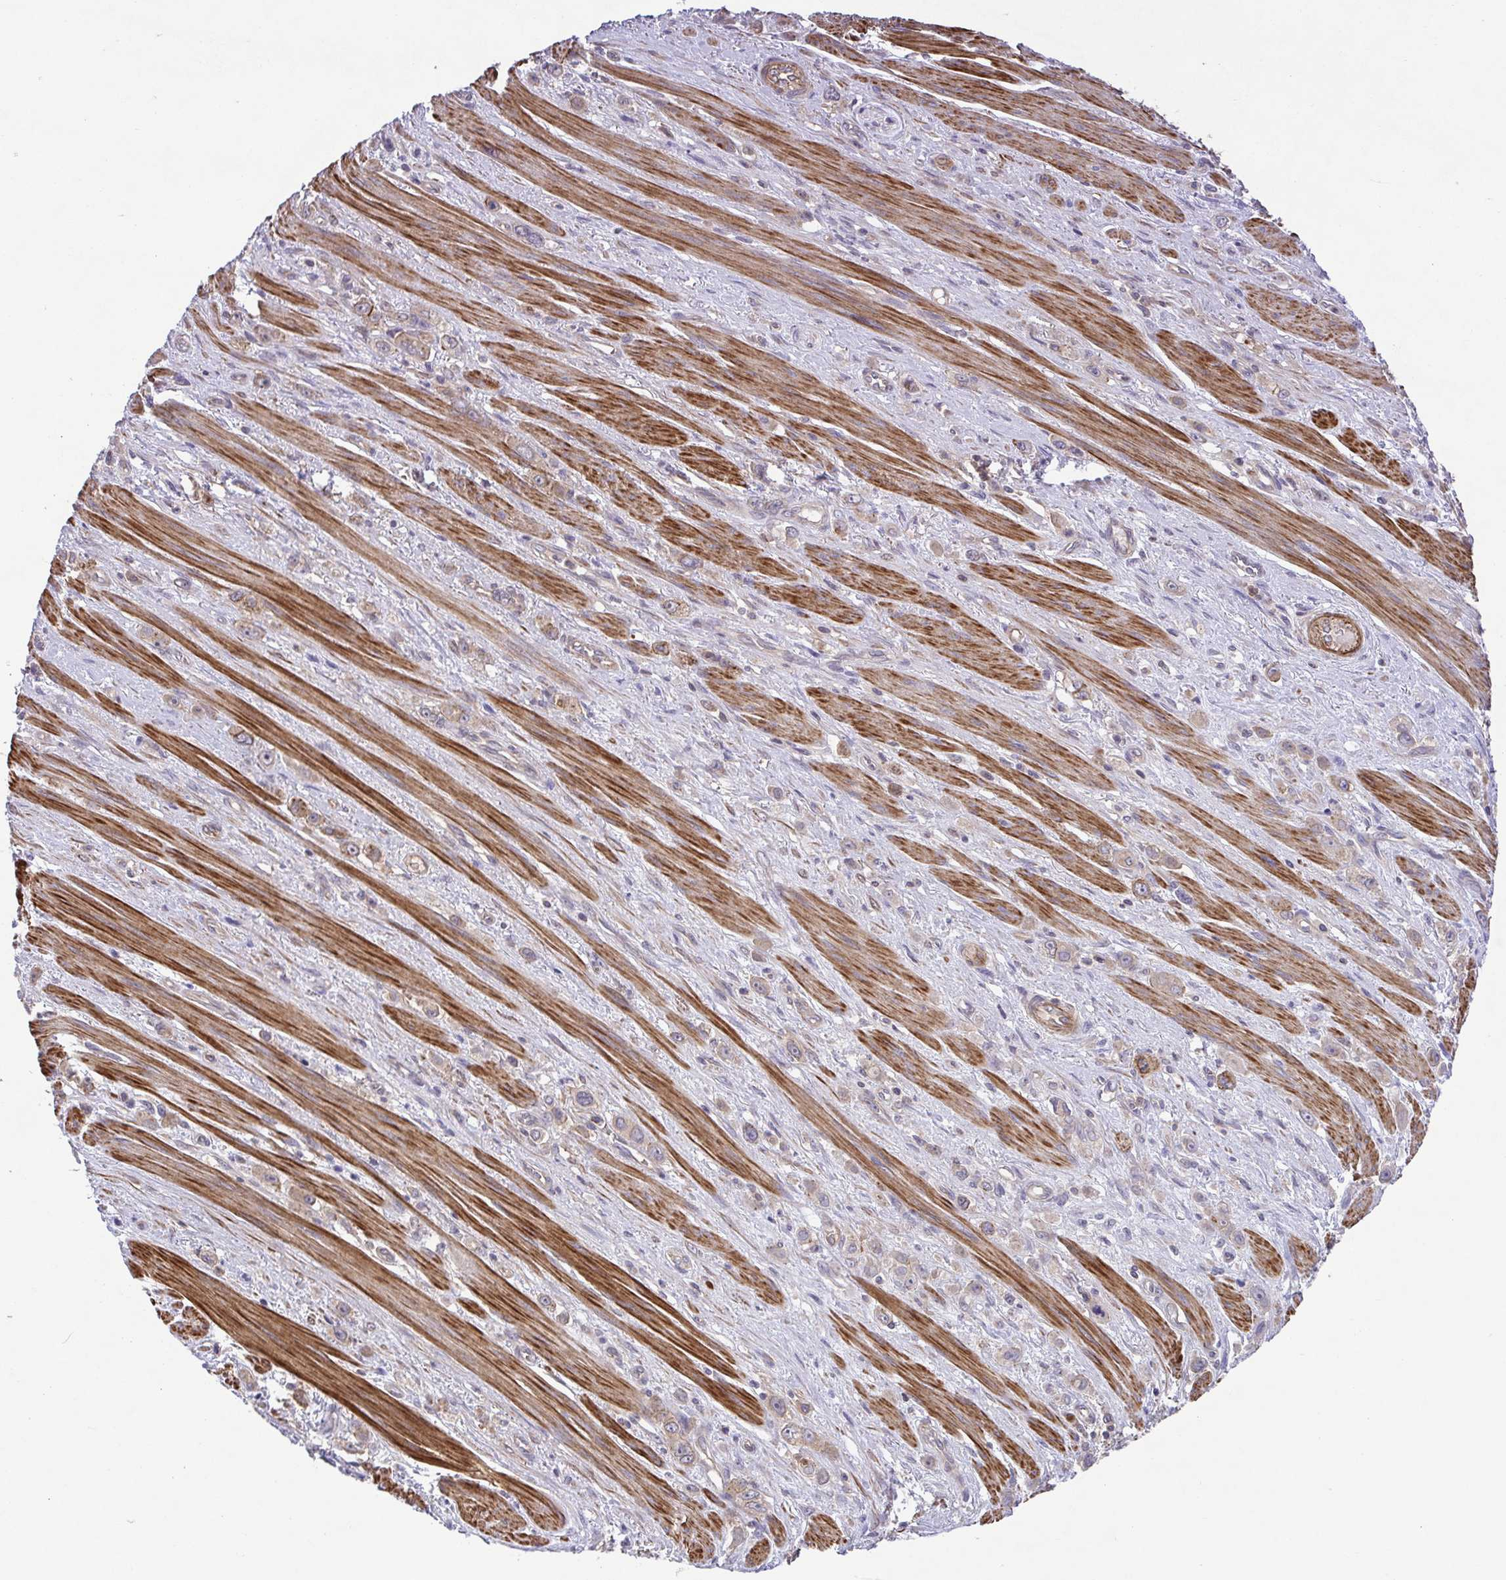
{"staining": {"intensity": "weak", "quantity": "<25%", "location": "cytoplasmic/membranous"}, "tissue": "stomach cancer", "cell_type": "Tumor cells", "image_type": "cancer", "snomed": [{"axis": "morphology", "description": "Adenocarcinoma, NOS"}, {"axis": "topography", "description": "Stomach, upper"}], "caption": "Tumor cells show no significant expression in stomach cancer. (Stains: DAB immunohistochemistry with hematoxylin counter stain, Microscopy: brightfield microscopy at high magnification).", "gene": "IDE", "patient": {"sex": "male", "age": 75}}